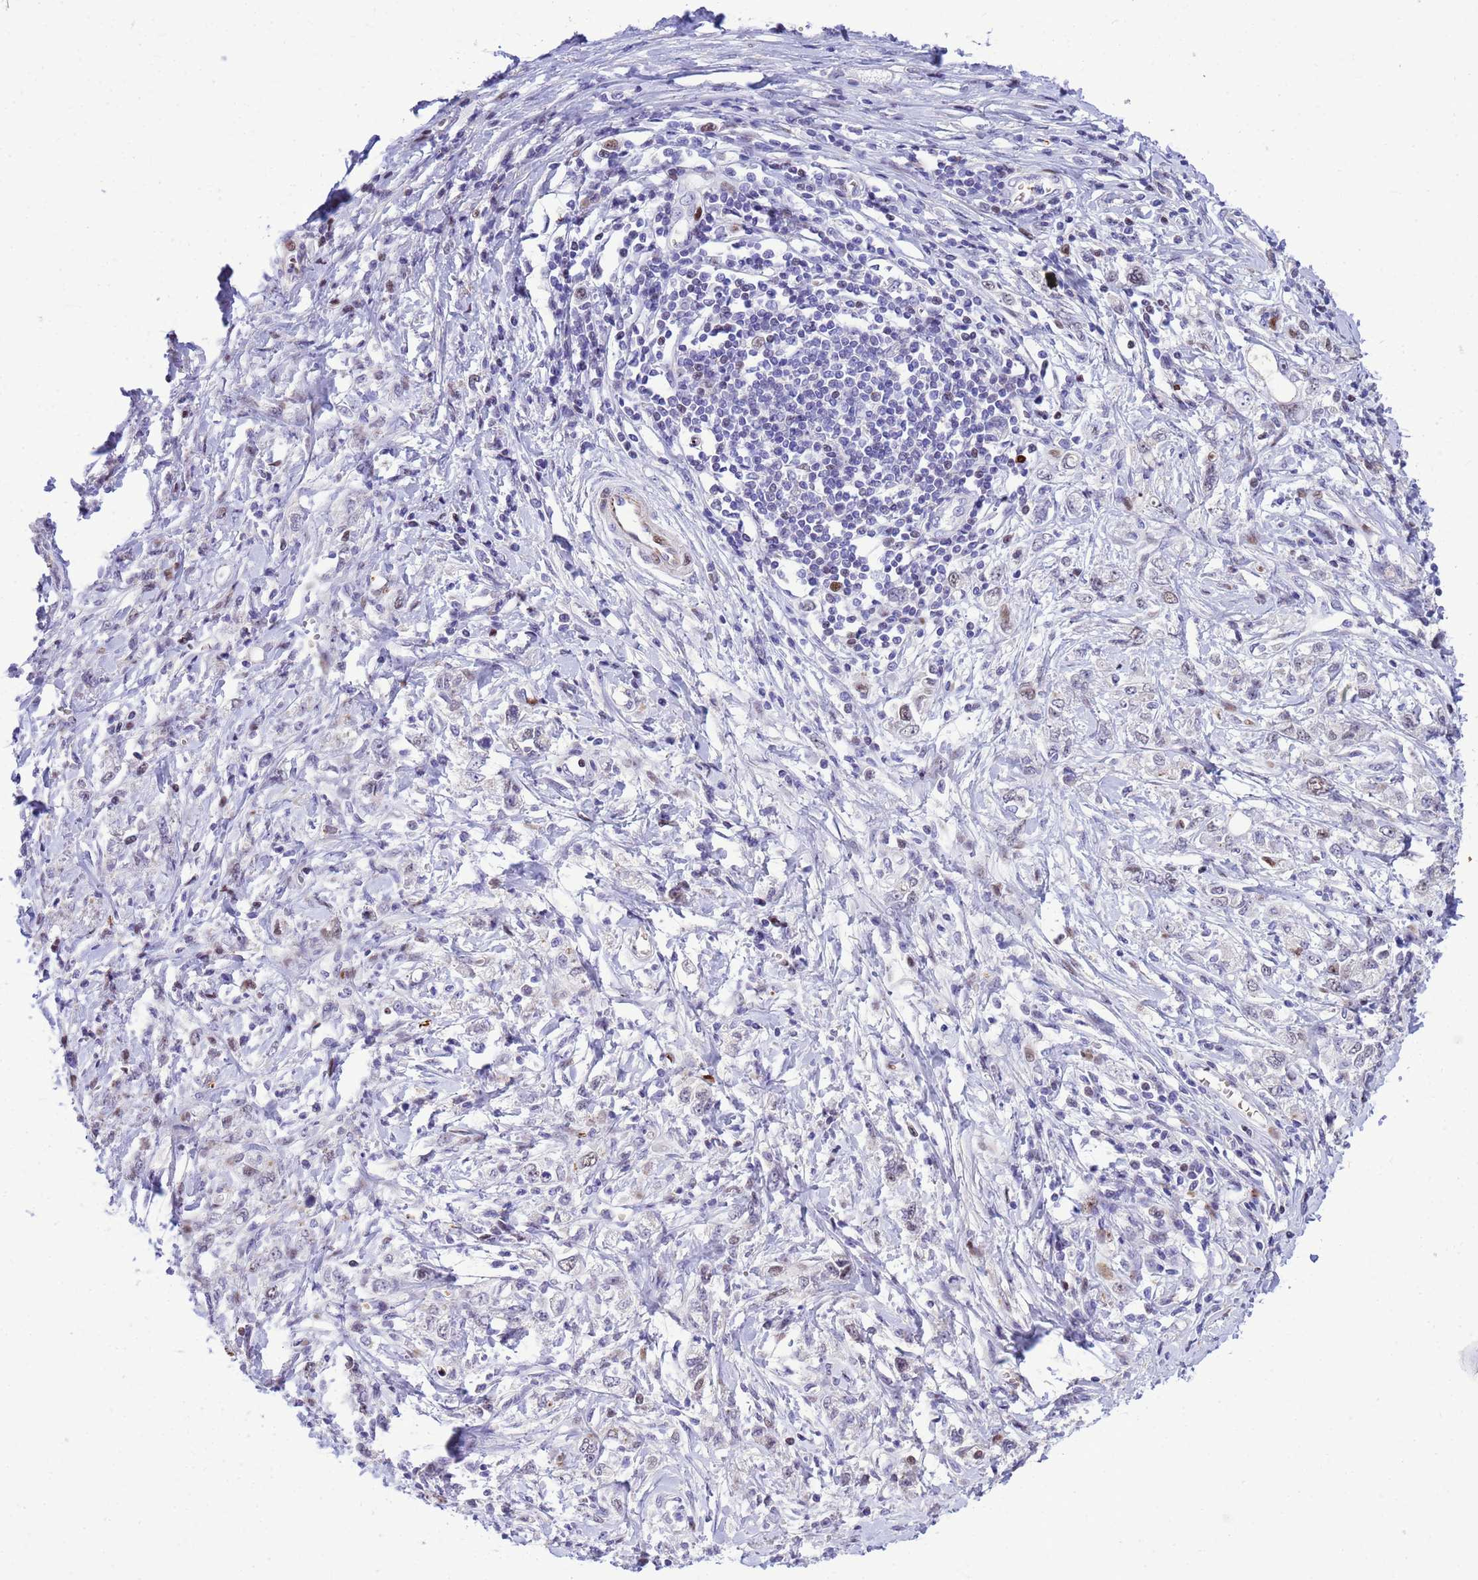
{"staining": {"intensity": "negative", "quantity": "none", "location": "none"}, "tissue": "stomach cancer", "cell_type": "Tumor cells", "image_type": "cancer", "snomed": [{"axis": "morphology", "description": "Adenocarcinoma, NOS"}, {"axis": "topography", "description": "Stomach"}], "caption": "DAB immunohistochemical staining of stomach adenocarcinoma demonstrates no significant staining in tumor cells.", "gene": "ADAMTS7", "patient": {"sex": "female", "age": 76}}